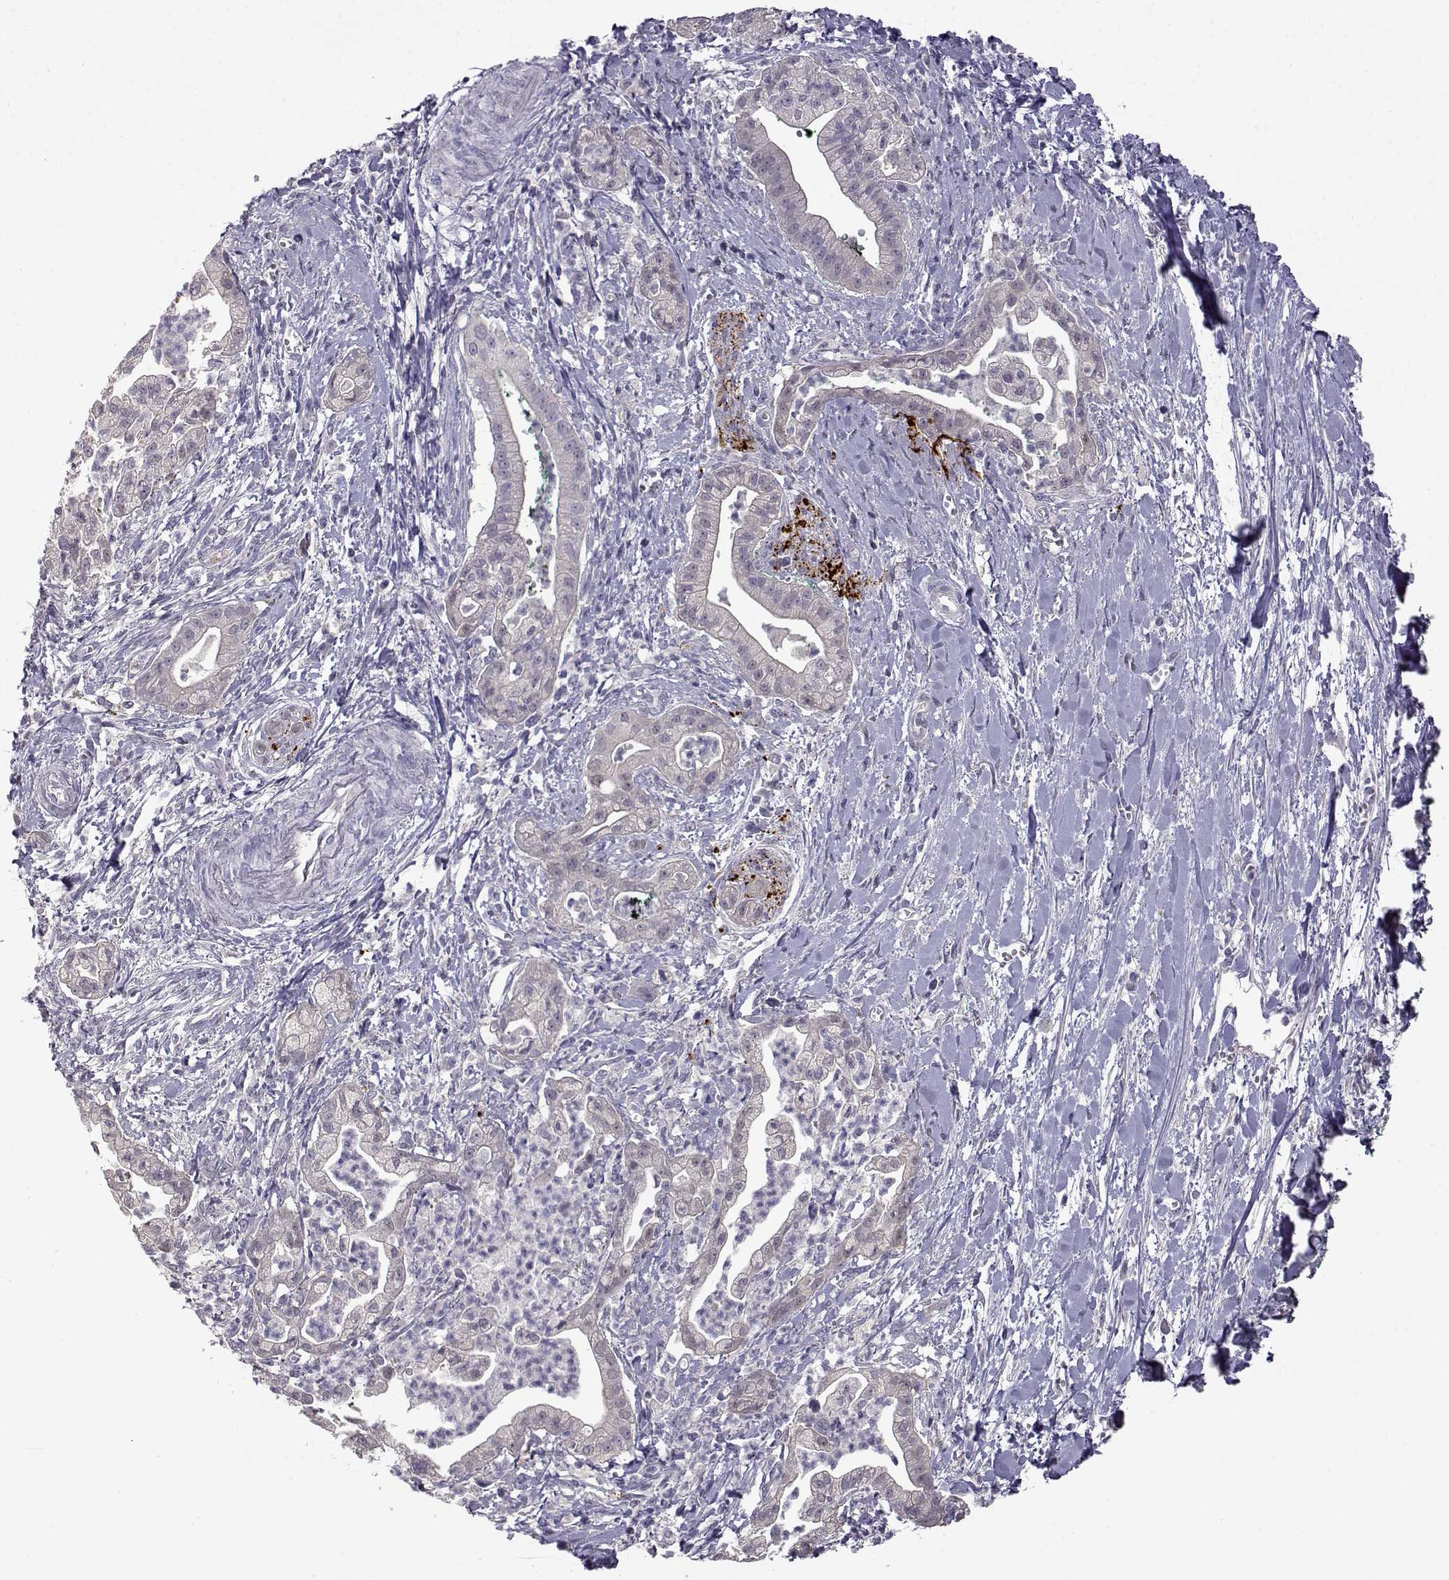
{"staining": {"intensity": "negative", "quantity": "none", "location": "none"}, "tissue": "pancreatic cancer", "cell_type": "Tumor cells", "image_type": "cancer", "snomed": [{"axis": "morphology", "description": "Normal tissue, NOS"}, {"axis": "morphology", "description": "Adenocarcinoma, NOS"}, {"axis": "topography", "description": "Lymph node"}, {"axis": "topography", "description": "Pancreas"}], "caption": "High power microscopy micrograph of an IHC micrograph of pancreatic adenocarcinoma, revealing no significant positivity in tumor cells.", "gene": "VGF", "patient": {"sex": "female", "age": 58}}